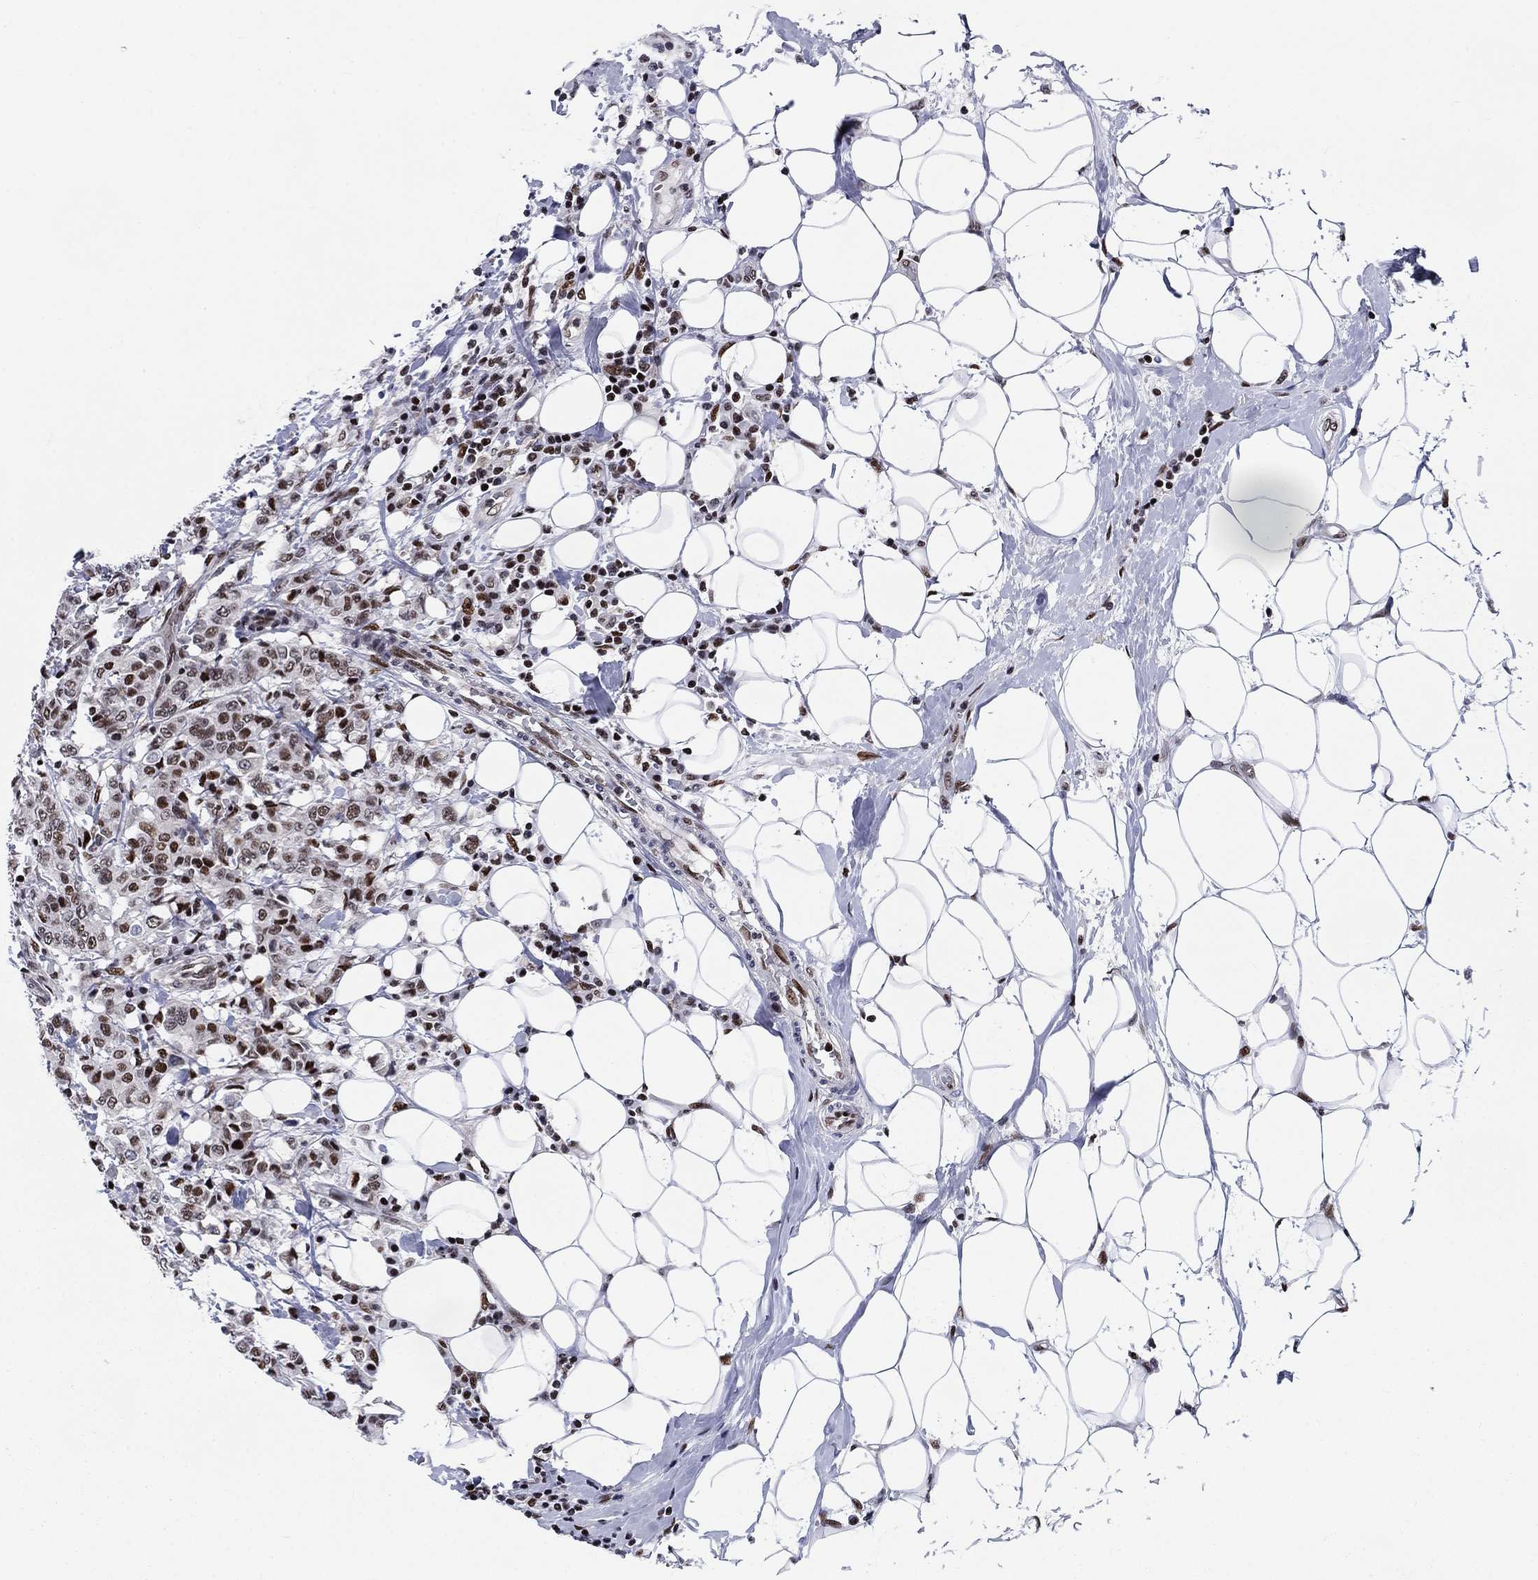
{"staining": {"intensity": "strong", "quantity": ">75%", "location": "nuclear"}, "tissue": "breast cancer", "cell_type": "Tumor cells", "image_type": "cancer", "snomed": [{"axis": "morphology", "description": "Duct carcinoma"}, {"axis": "topography", "description": "Breast"}], "caption": "Human breast cancer stained with a brown dye displays strong nuclear positive positivity in approximately >75% of tumor cells.", "gene": "RPRD1B", "patient": {"sex": "female", "age": 27}}